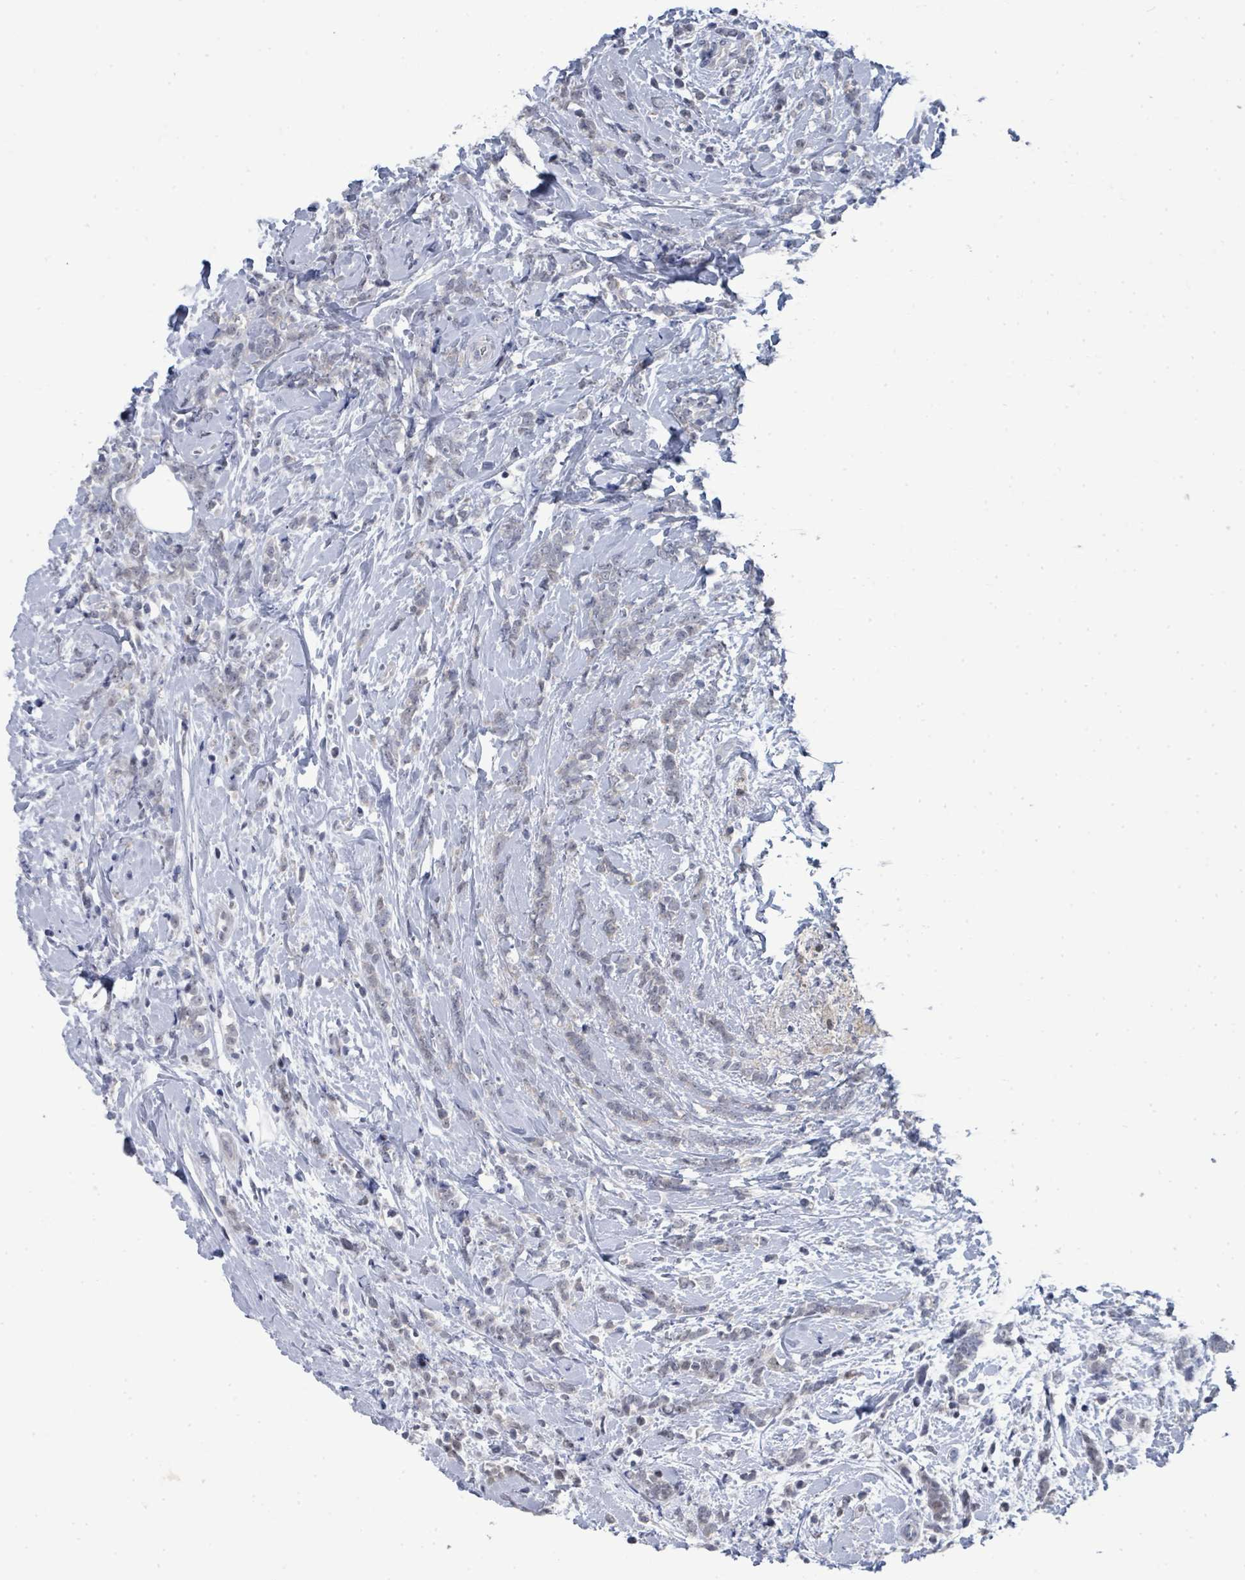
{"staining": {"intensity": "weak", "quantity": "<25%", "location": "nuclear"}, "tissue": "breast cancer", "cell_type": "Tumor cells", "image_type": "cancer", "snomed": [{"axis": "morphology", "description": "Lobular carcinoma"}, {"axis": "topography", "description": "Breast"}], "caption": "Tumor cells show no significant protein expression in breast cancer.", "gene": "CT45A5", "patient": {"sex": "female", "age": 58}}